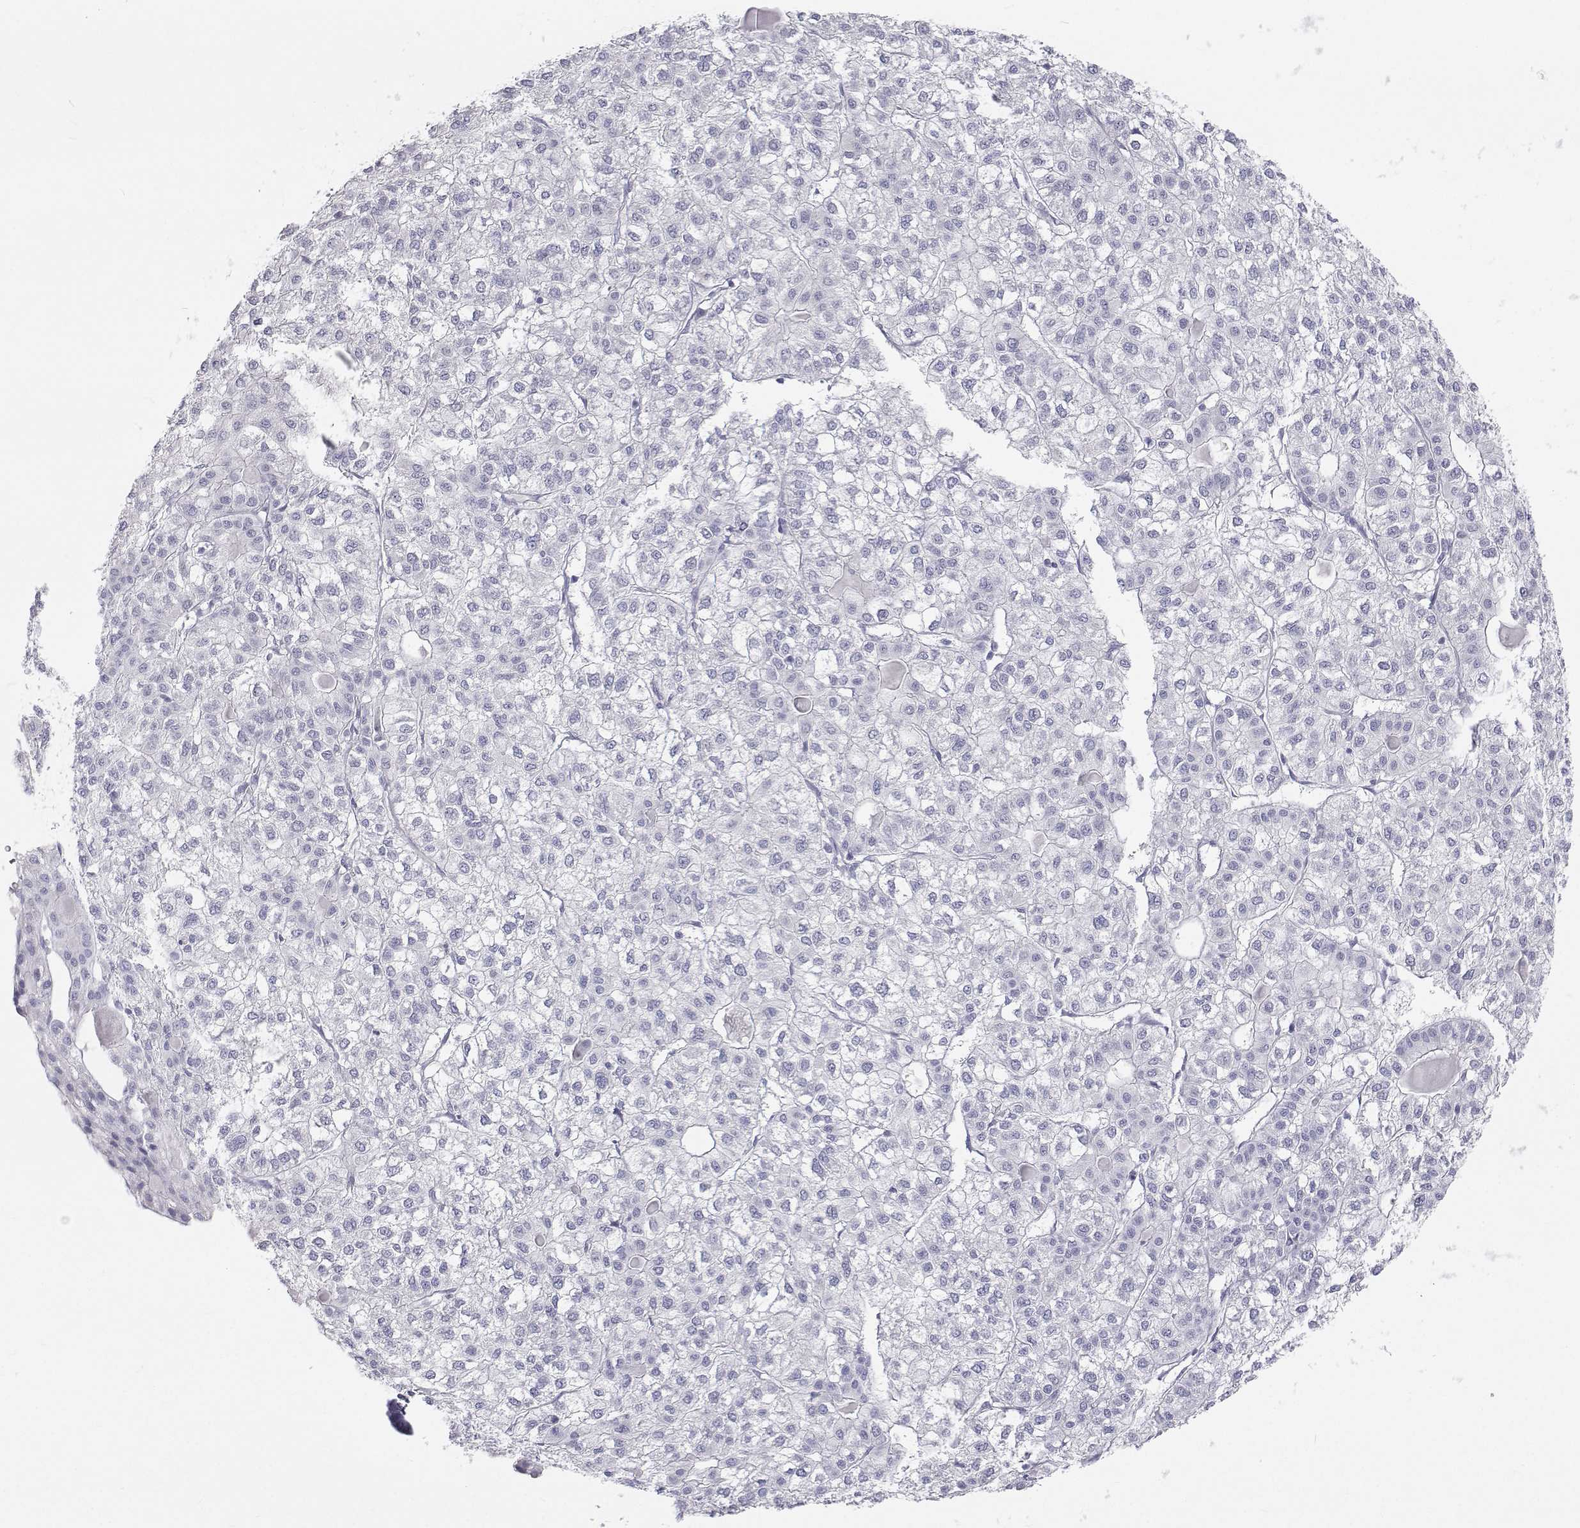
{"staining": {"intensity": "negative", "quantity": "none", "location": "none"}, "tissue": "liver cancer", "cell_type": "Tumor cells", "image_type": "cancer", "snomed": [{"axis": "morphology", "description": "Carcinoma, Hepatocellular, NOS"}, {"axis": "topography", "description": "Liver"}], "caption": "This is an immunohistochemistry photomicrograph of hepatocellular carcinoma (liver). There is no expression in tumor cells.", "gene": "TTN", "patient": {"sex": "female", "age": 43}}